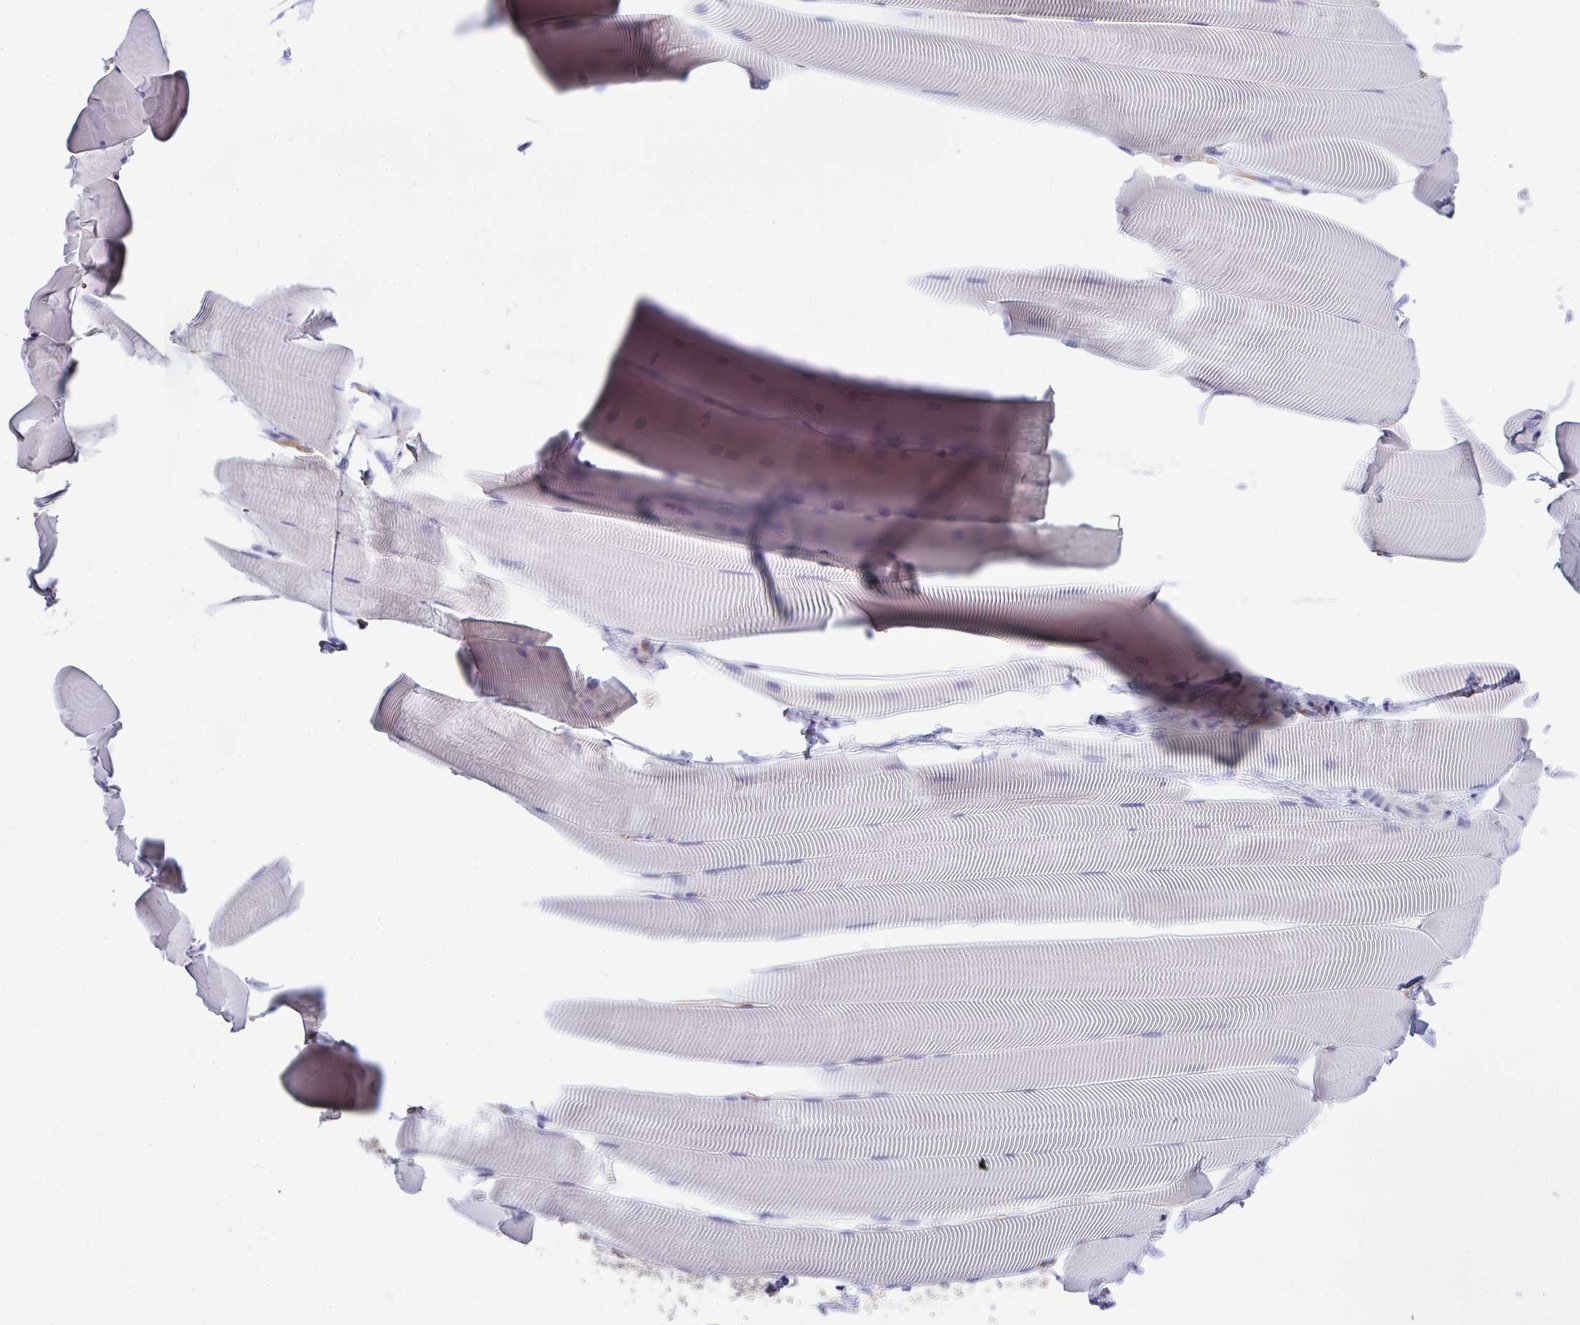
{"staining": {"intensity": "negative", "quantity": "none", "location": "none"}, "tissue": "skeletal muscle", "cell_type": "Myocytes", "image_type": "normal", "snomed": [{"axis": "morphology", "description": "Normal tissue, NOS"}, {"axis": "topography", "description": "Skeletal muscle"}], "caption": "The immunohistochemistry micrograph has no significant positivity in myocytes of skeletal muscle. (DAB immunohistochemistry with hematoxylin counter stain).", "gene": "TFAP2C", "patient": {"sex": "male", "age": 25}}